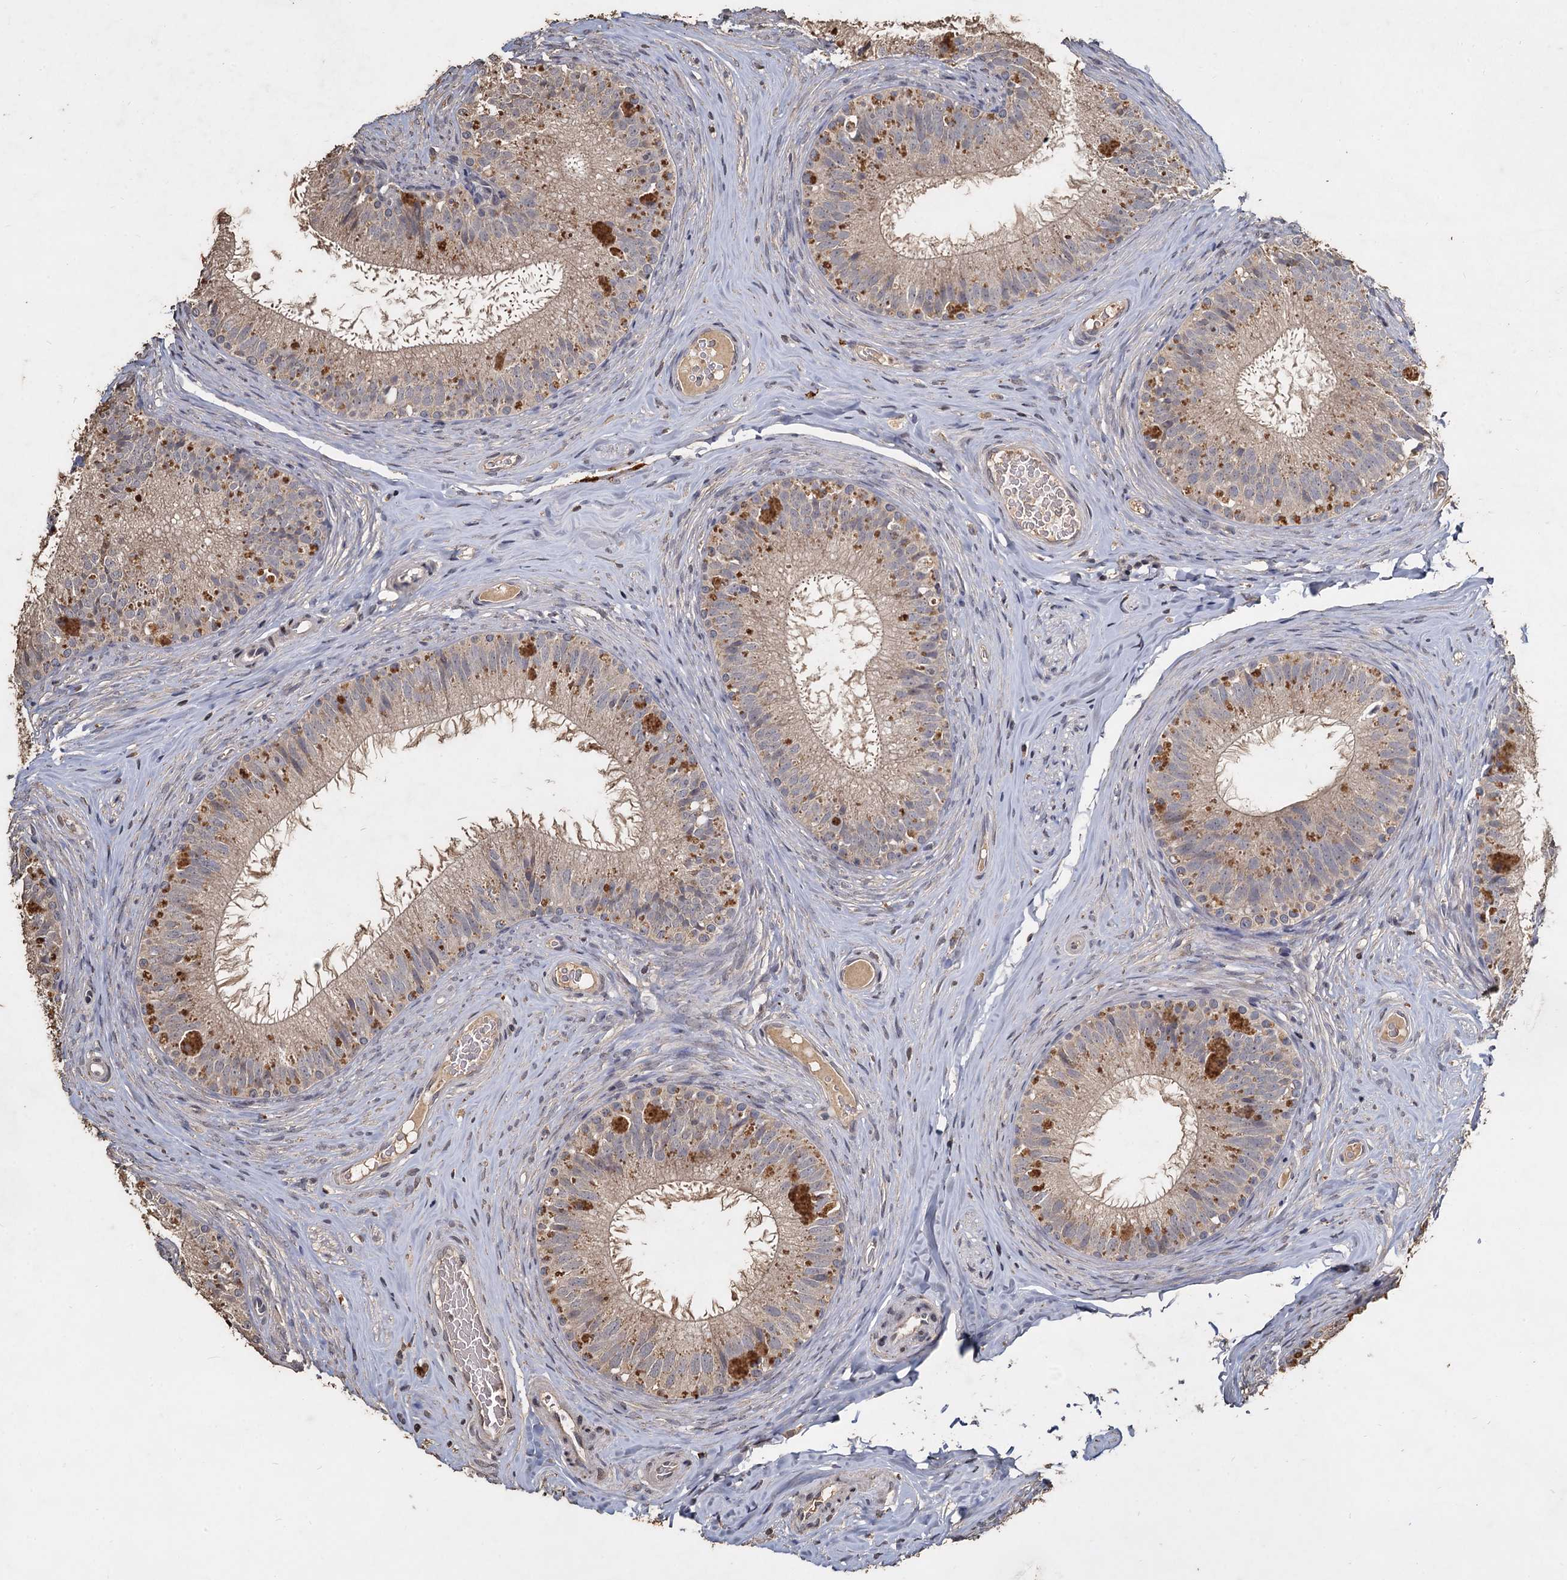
{"staining": {"intensity": "weak", "quantity": "<25%", "location": "cytoplasmic/membranous"}, "tissue": "epididymis", "cell_type": "Glandular cells", "image_type": "normal", "snomed": [{"axis": "morphology", "description": "Normal tissue, NOS"}, {"axis": "topography", "description": "Epididymis"}], "caption": "Immunohistochemistry histopathology image of normal epididymis stained for a protein (brown), which displays no expression in glandular cells. (Brightfield microscopy of DAB immunohistochemistry (IHC) at high magnification).", "gene": "CCDC61", "patient": {"sex": "male", "age": 34}}